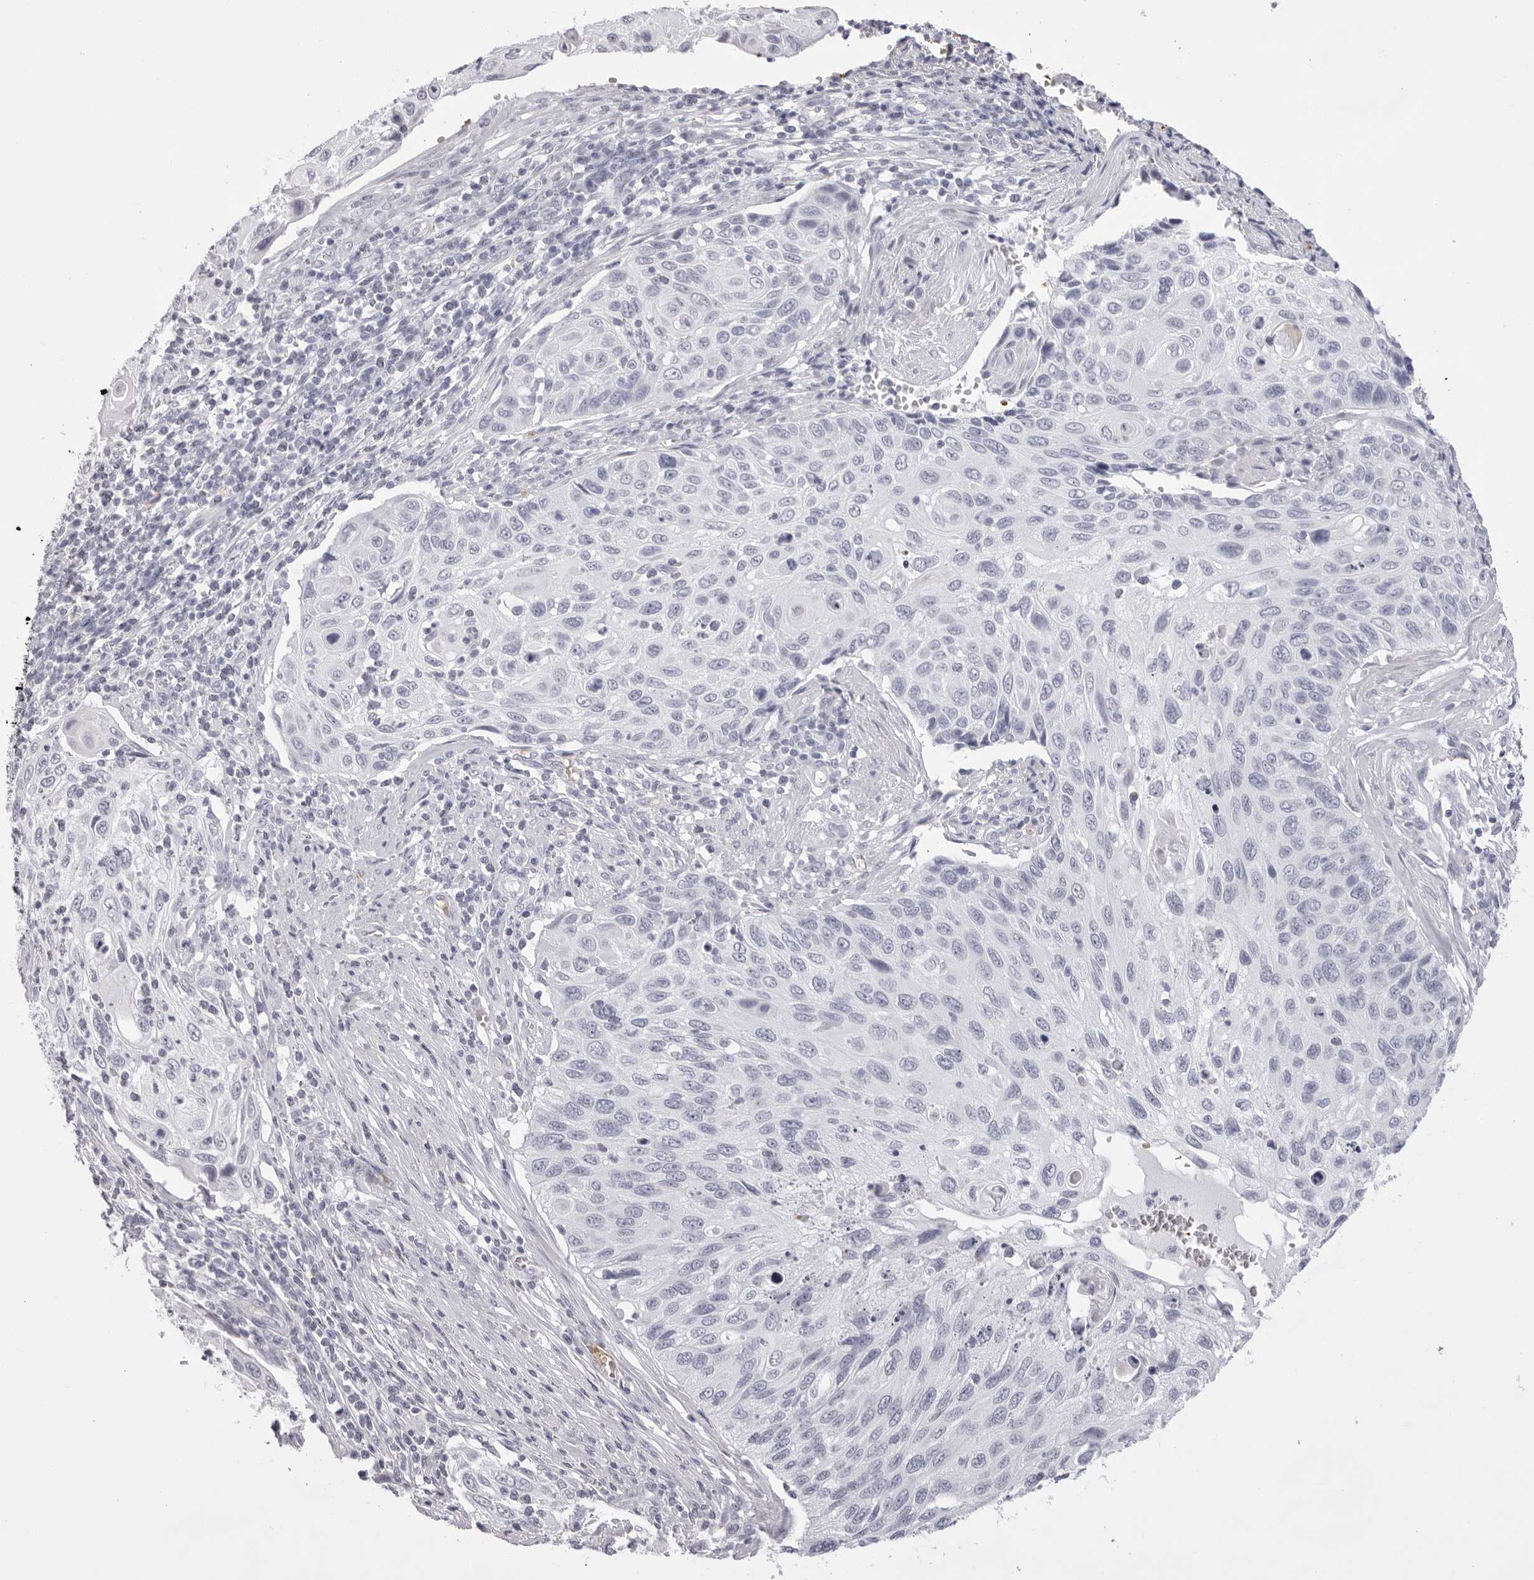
{"staining": {"intensity": "negative", "quantity": "none", "location": "none"}, "tissue": "cervical cancer", "cell_type": "Tumor cells", "image_type": "cancer", "snomed": [{"axis": "morphology", "description": "Squamous cell carcinoma, NOS"}, {"axis": "topography", "description": "Cervix"}], "caption": "Cervical cancer (squamous cell carcinoma) was stained to show a protein in brown. There is no significant staining in tumor cells. (Brightfield microscopy of DAB (3,3'-diaminobenzidine) immunohistochemistry (IHC) at high magnification).", "gene": "SPTA1", "patient": {"sex": "female", "age": 70}}